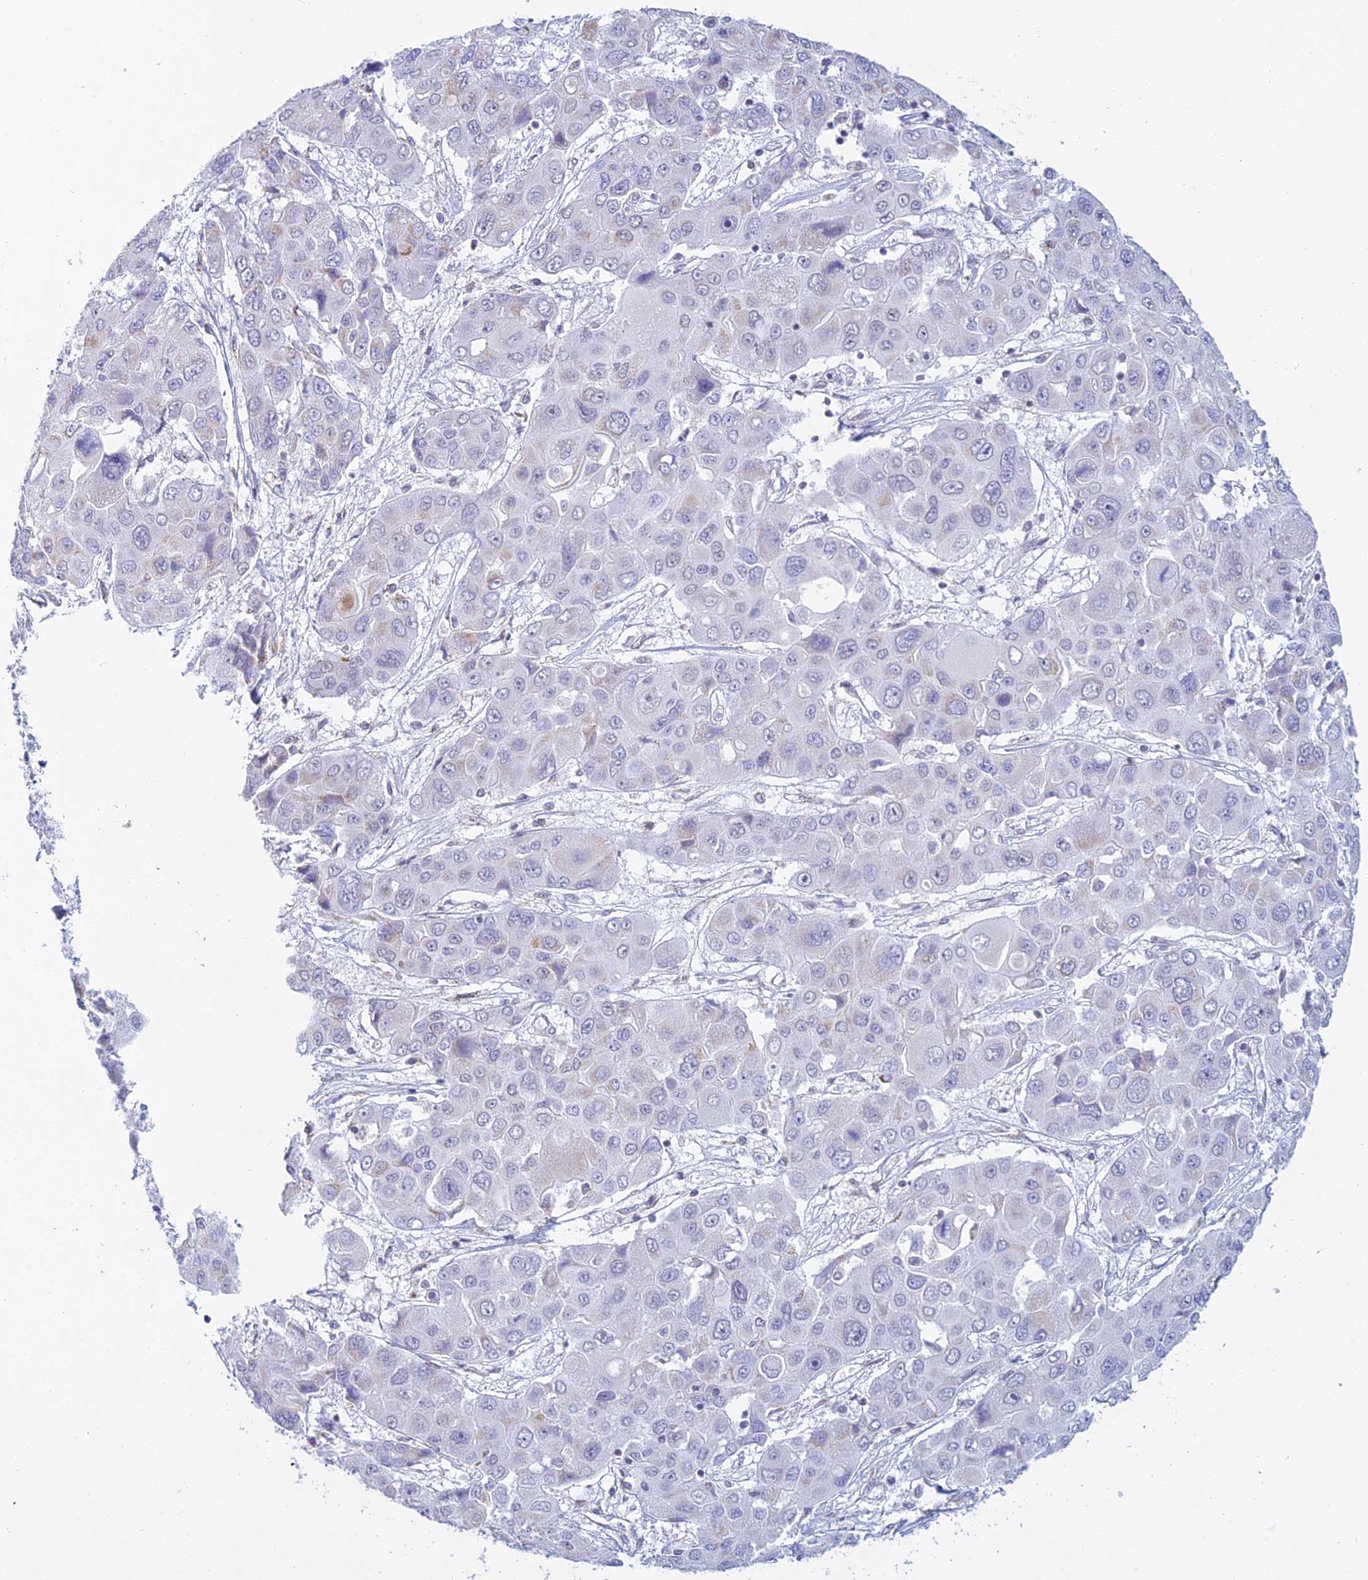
{"staining": {"intensity": "negative", "quantity": "none", "location": "none"}, "tissue": "liver cancer", "cell_type": "Tumor cells", "image_type": "cancer", "snomed": [{"axis": "morphology", "description": "Cholangiocarcinoma"}, {"axis": "topography", "description": "Liver"}], "caption": "The photomicrograph exhibits no significant staining in tumor cells of liver cancer.", "gene": "KLF14", "patient": {"sex": "male", "age": 67}}